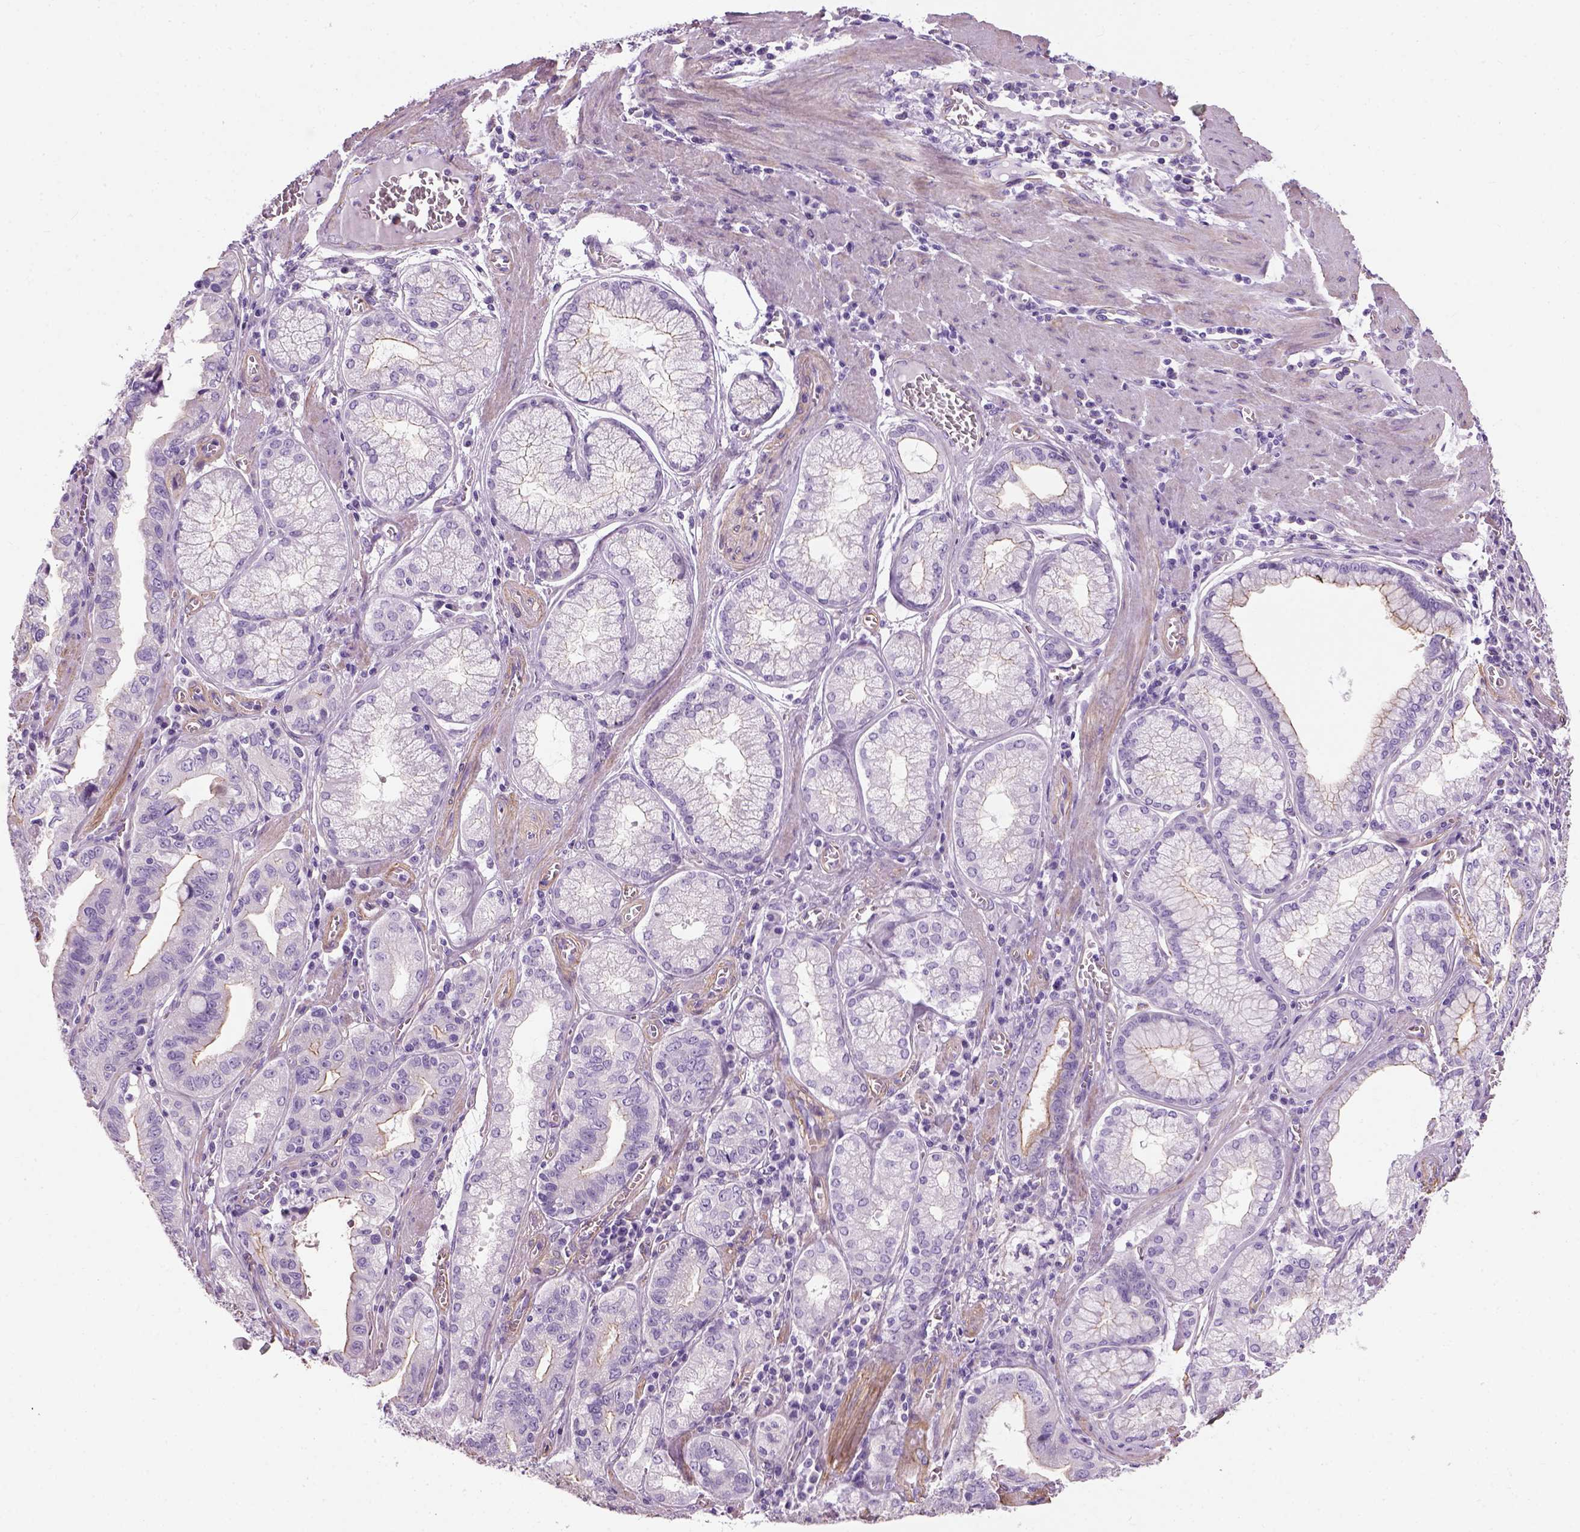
{"staining": {"intensity": "negative", "quantity": "none", "location": "none"}, "tissue": "stomach cancer", "cell_type": "Tumor cells", "image_type": "cancer", "snomed": [{"axis": "morphology", "description": "Adenocarcinoma, NOS"}, {"axis": "topography", "description": "Stomach, lower"}], "caption": "The histopathology image exhibits no staining of tumor cells in stomach cancer.", "gene": "FAM161A", "patient": {"sex": "female", "age": 76}}